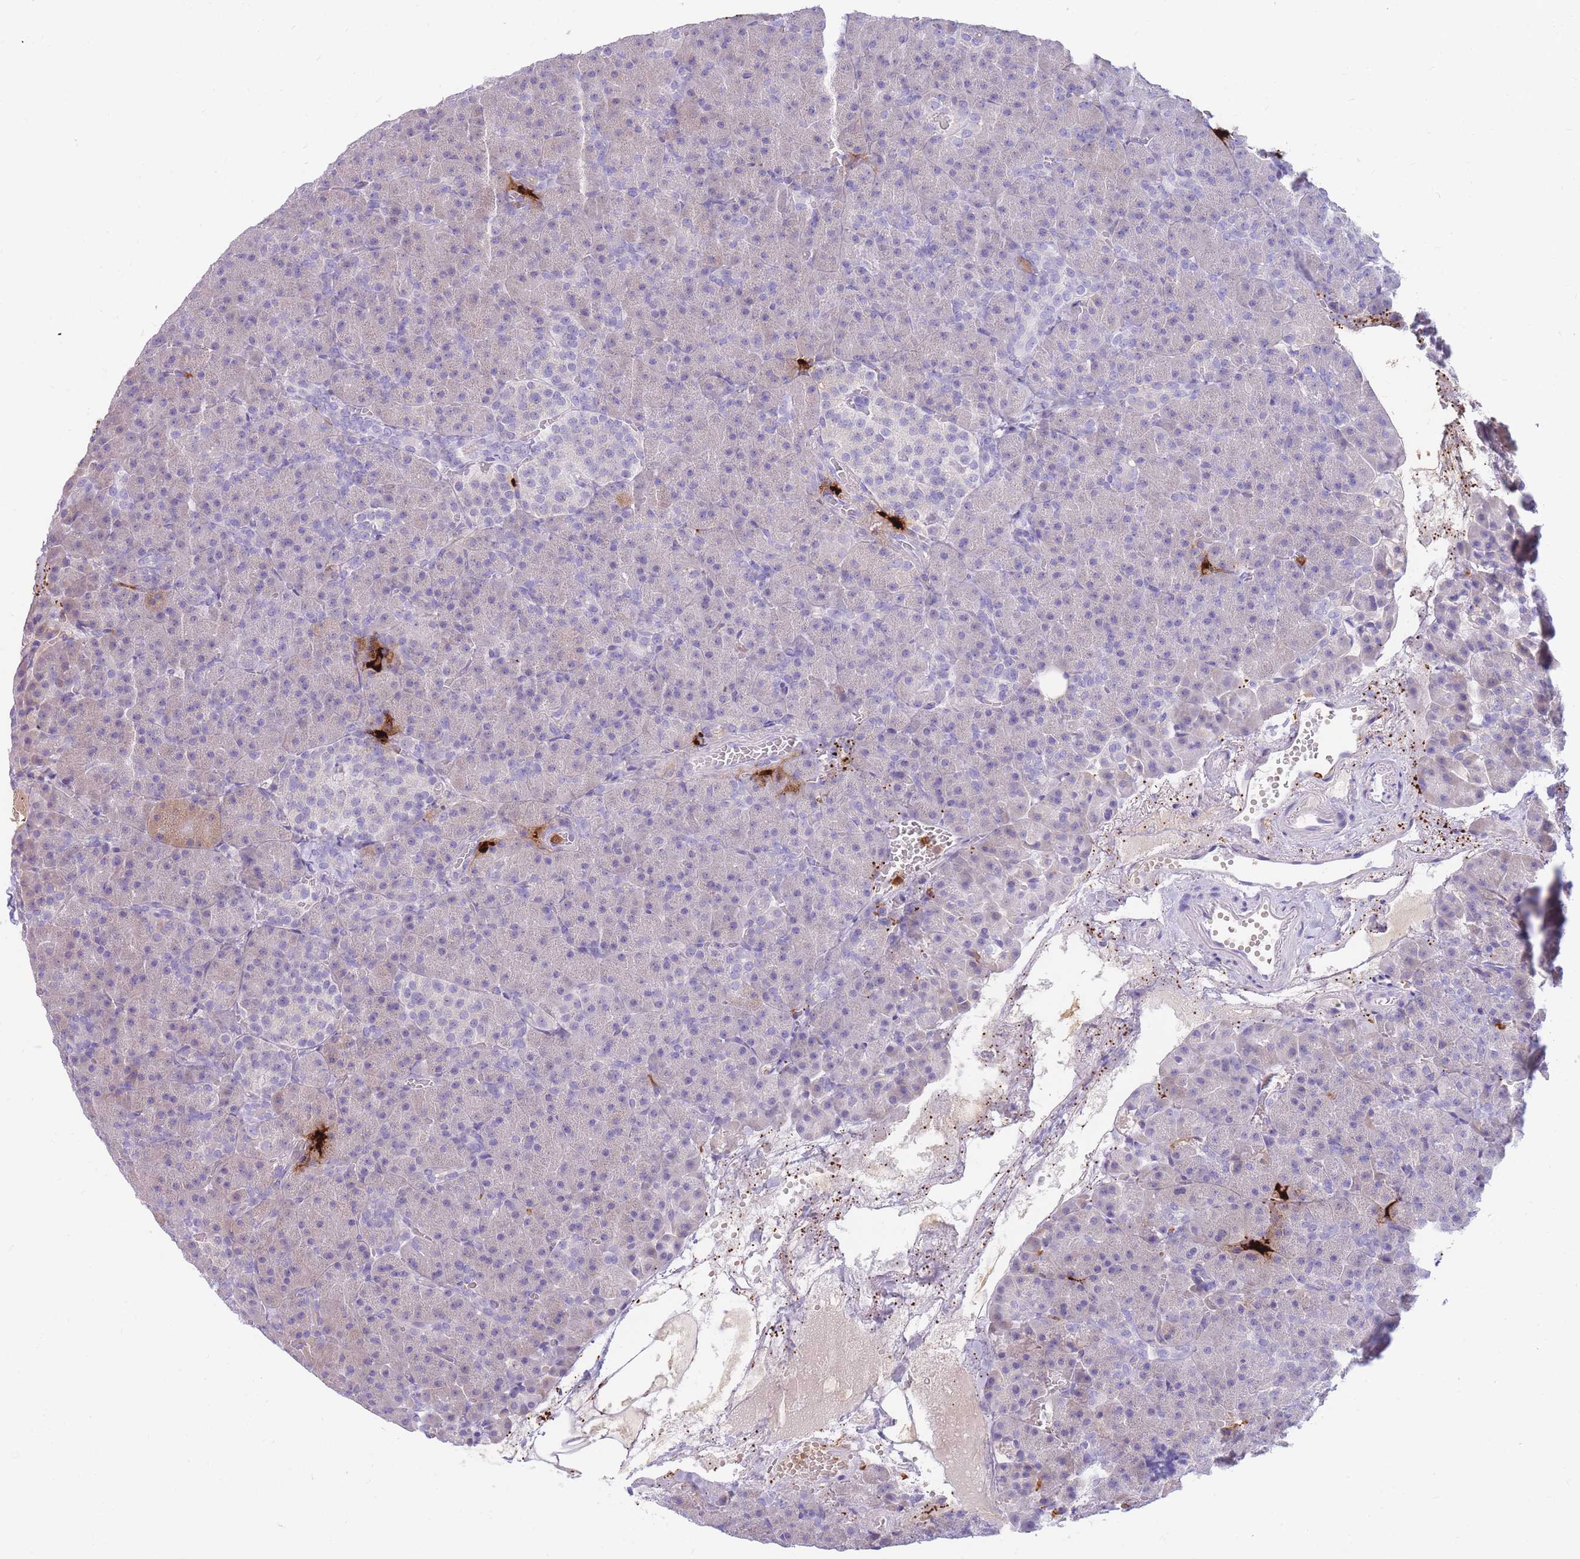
{"staining": {"intensity": "weak", "quantity": "<25%", "location": "cytoplasmic/membranous"}, "tissue": "pancreas", "cell_type": "Exocrine glandular cells", "image_type": "normal", "snomed": [{"axis": "morphology", "description": "Normal tissue, NOS"}, {"axis": "topography", "description": "Pancreas"}], "caption": "A photomicrograph of pancreas stained for a protein displays no brown staining in exocrine glandular cells.", "gene": "TPSAB1", "patient": {"sex": "female", "age": 74}}